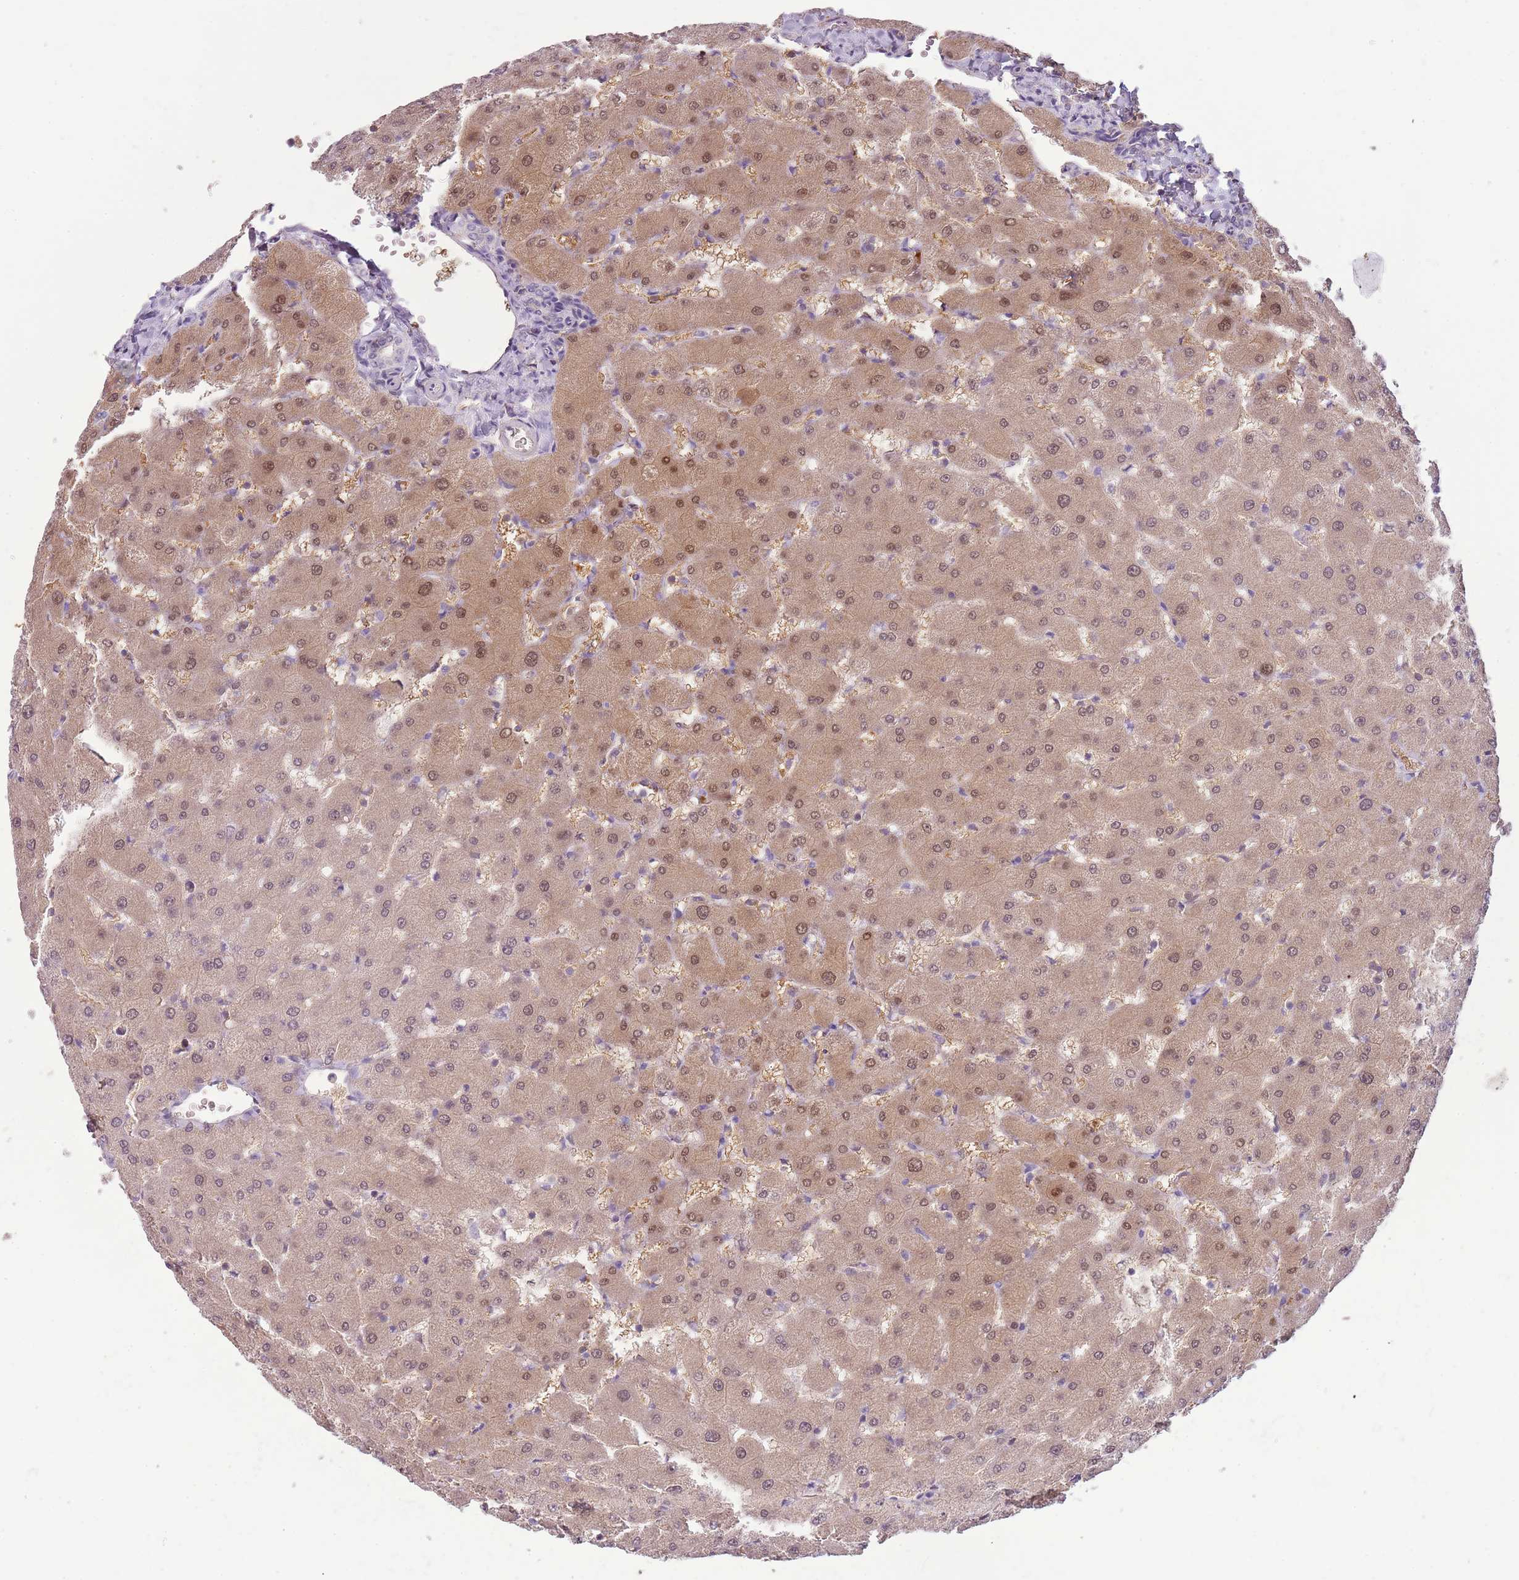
{"staining": {"intensity": "negative", "quantity": "none", "location": "none"}, "tissue": "liver", "cell_type": "Cholangiocytes", "image_type": "normal", "snomed": [{"axis": "morphology", "description": "Normal tissue, NOS"}, {"axis": "topography", "description": "Liver"}], "caption": "Liver was stained to show a protein in brown. There is no significant expression in cholangiocytes. Brightfield microscopy of IHC stained with DAB (3,3'-diaminobenzidine) (brown) and hematoxylin (blue), captured at high magnification.", "gene": "FECH", "patient": {"sex": "female", "age": 63}}